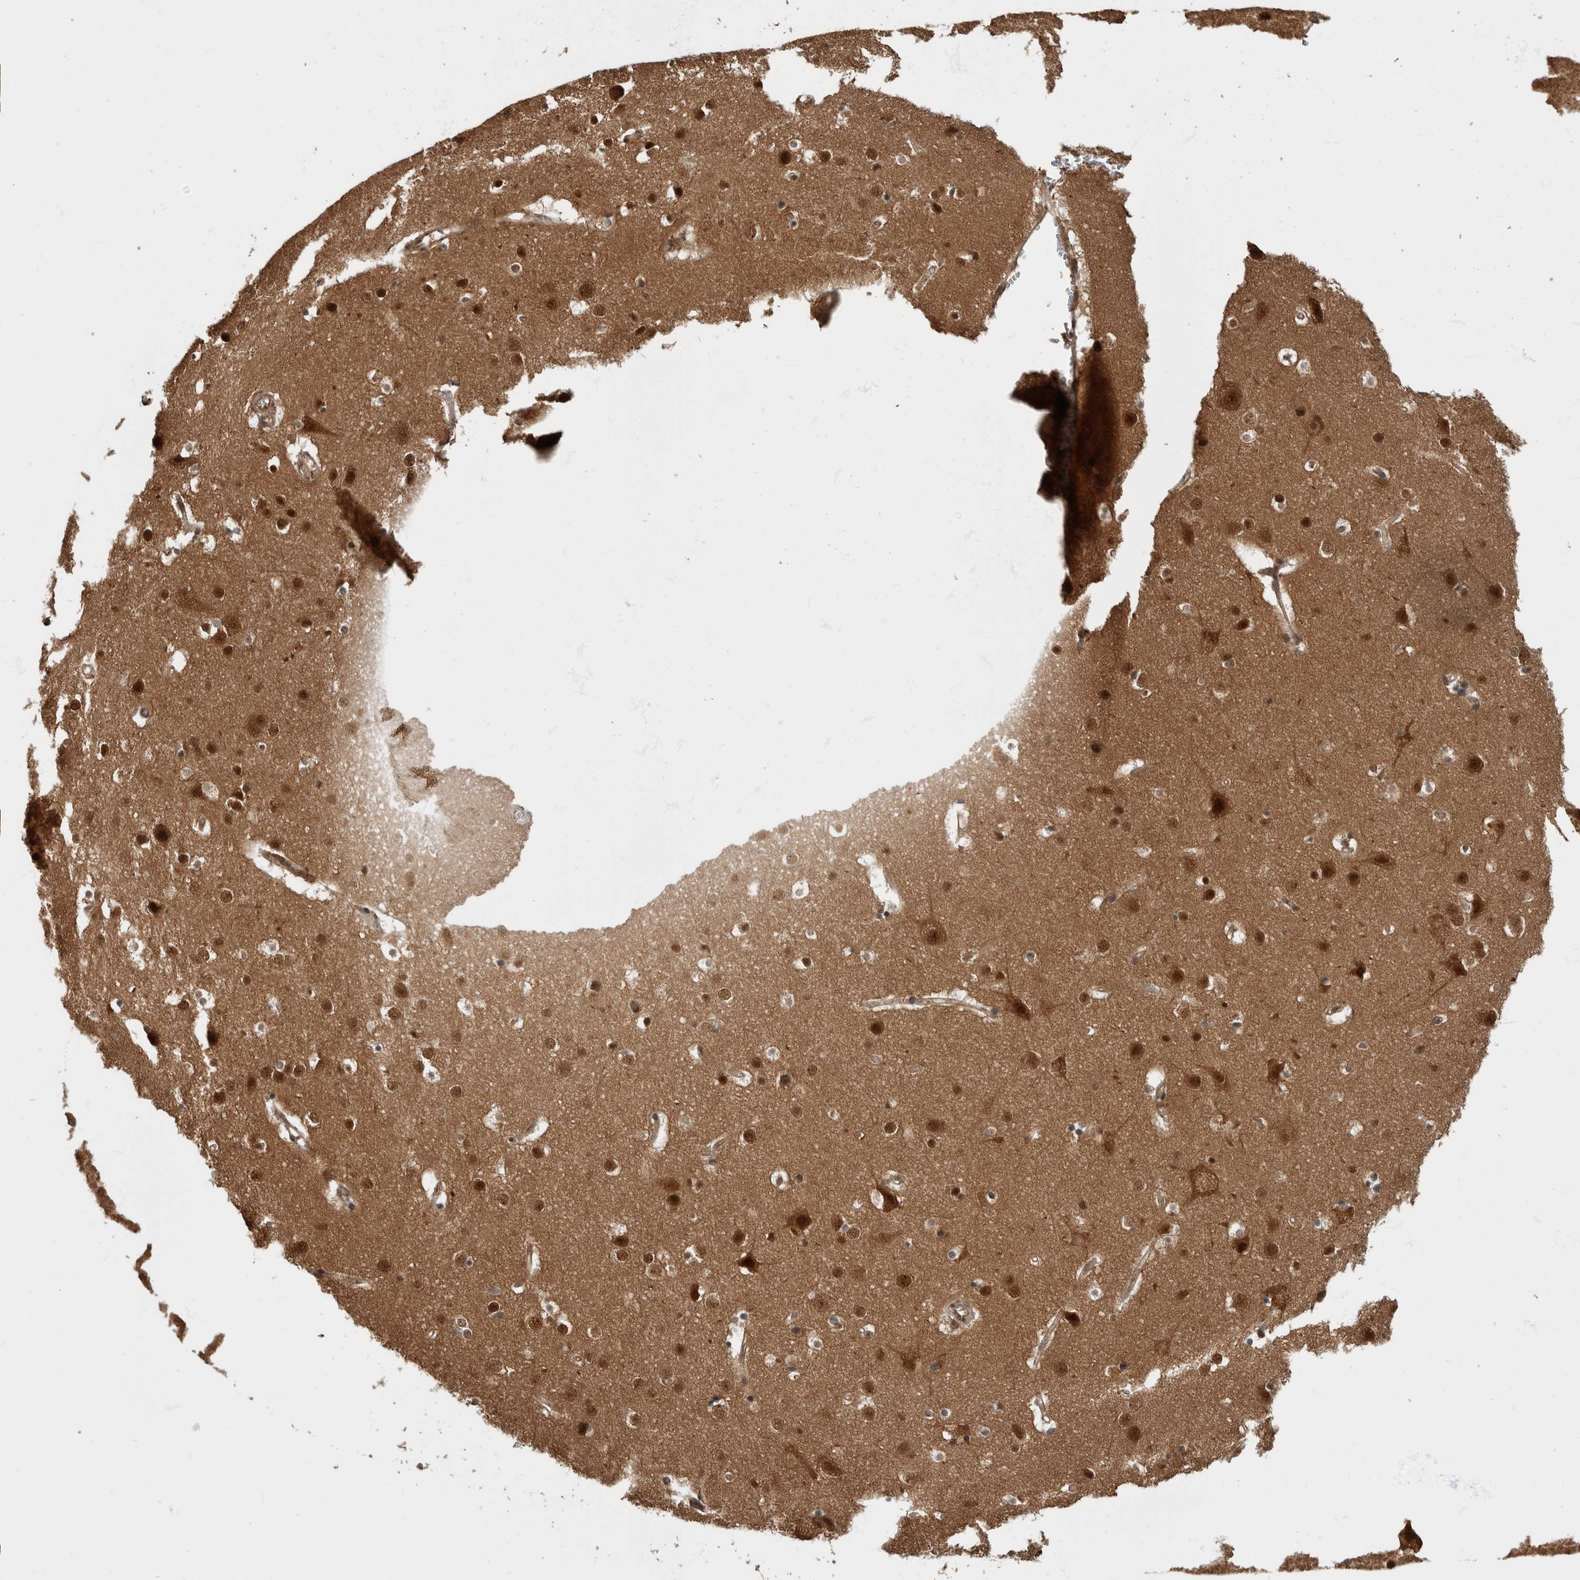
{"staining": {"intensity": "moderate", "quantity": ">75%", "location": "cytoplasmic/membranous,nuclear"}, "tissue": "cerebral cortex", "cell_type": "Endothelial cells", "image_type": "normal", "snomed": [{"axis": "morphology", "description": "Normal tissue, NOS"}, {"axis": "topography", "description": "Cerebral cortex"}], "caption": "Immunohistochemistry micrograph of unremarkable human cerebral cortex stained for a protein (brown), which shows medium levels of moderate cytoplasmic/membranous,nuclear positivity in about >75% of endothelial cells.", "gene": "AKT3", "patient": {"sex": "male", "age": 54}}